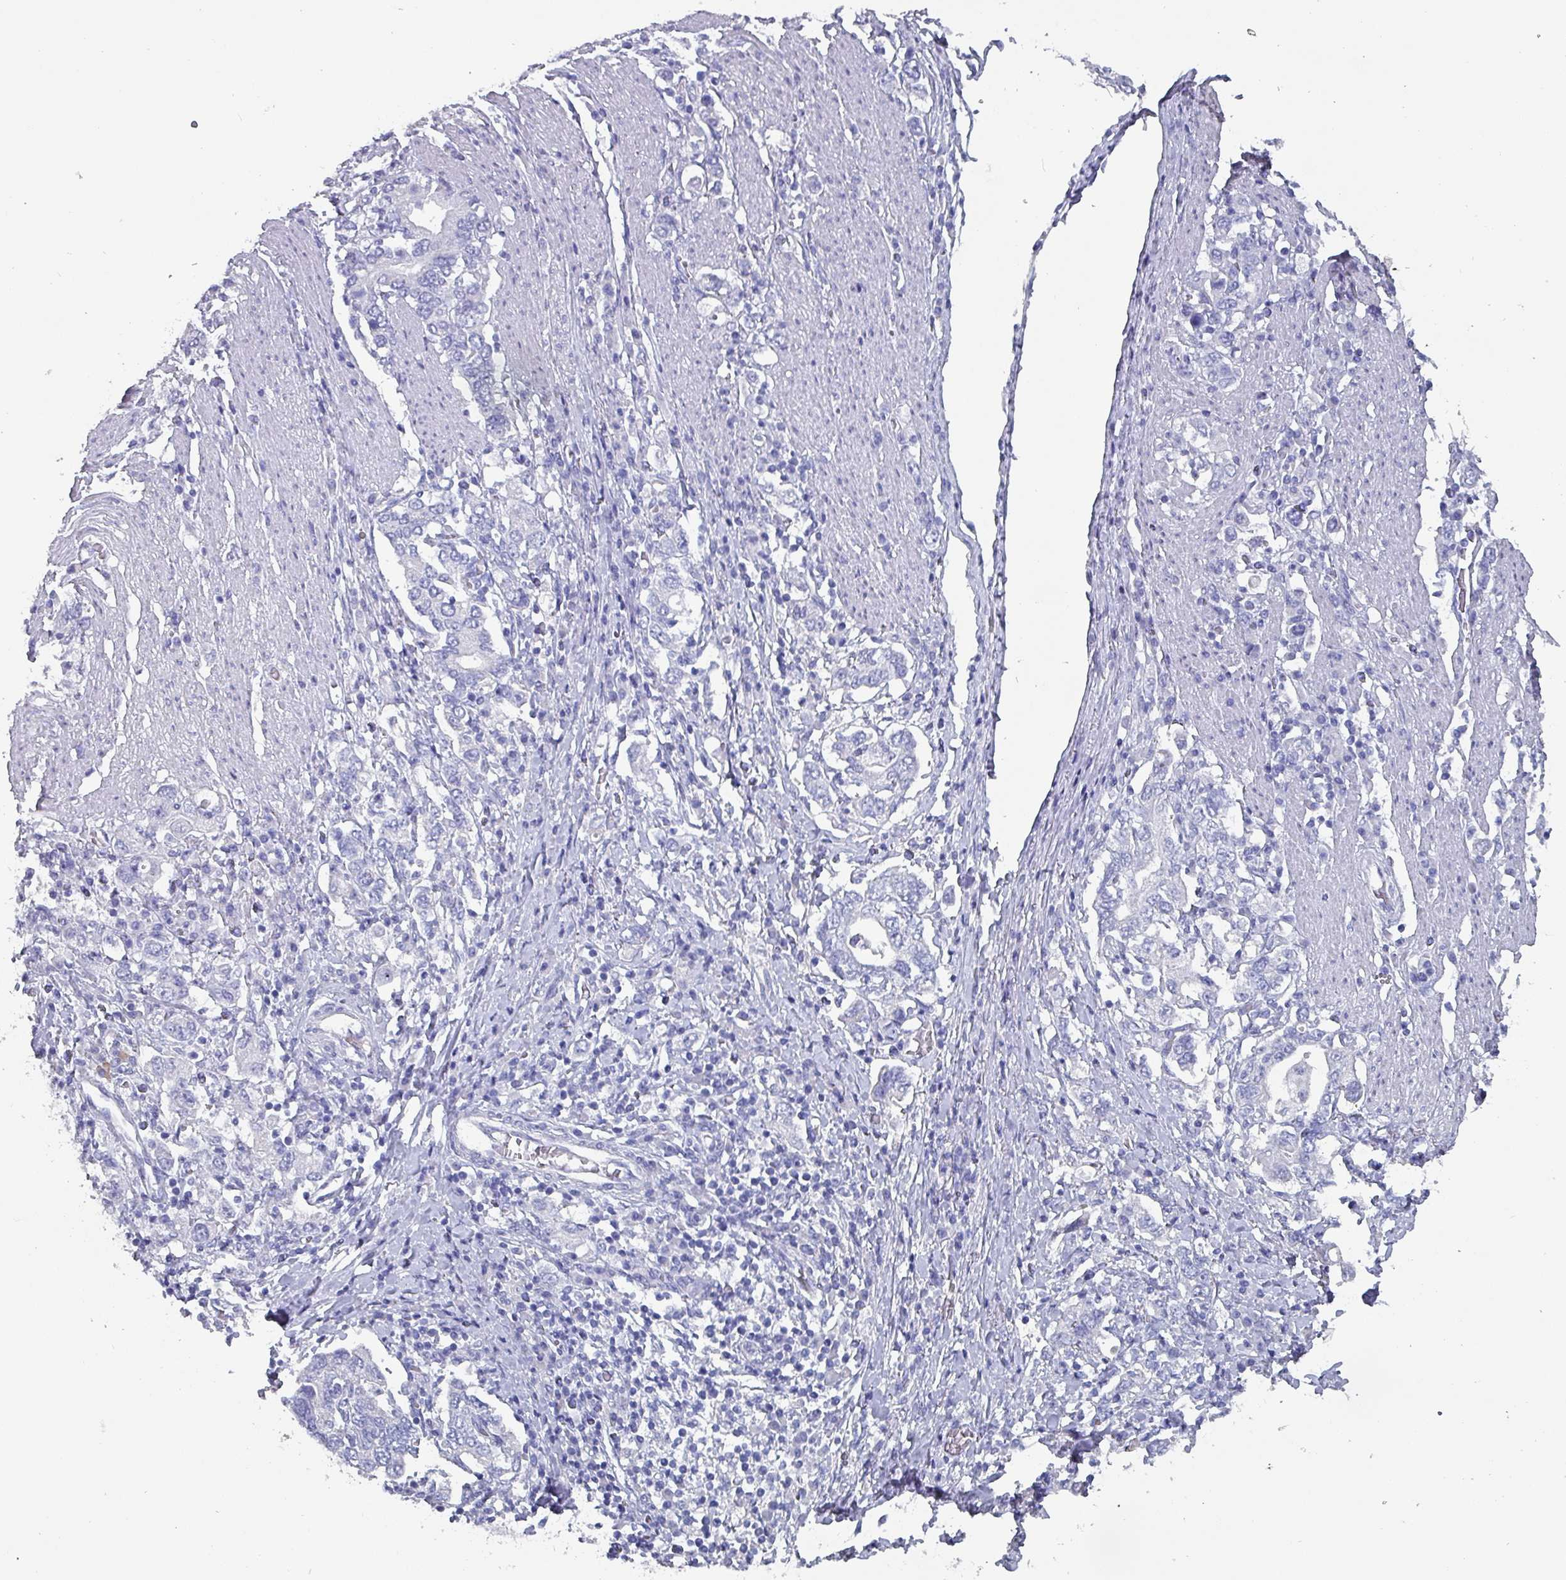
{"staining": {"intensity": "negative", "quantity": "none", "location": "none"}, "tissue": "stomach cancer", "cell_type": "Tumor cells", "image_type": "cancer", "snomed": [{"axis": "morphology", "description": "Adenocarcinoma, NOS"}, {"axis": "topography", "description": "Stomach, upper"}, {"axis": "topography", "description": "Stomach"}], "caption": "Photomicrograph shows no significant protein expression in tumor cells of stomach adenocarcinoma.", "gene": "INS-IGF2", "patient": {"sex": "male", "age": 62}}